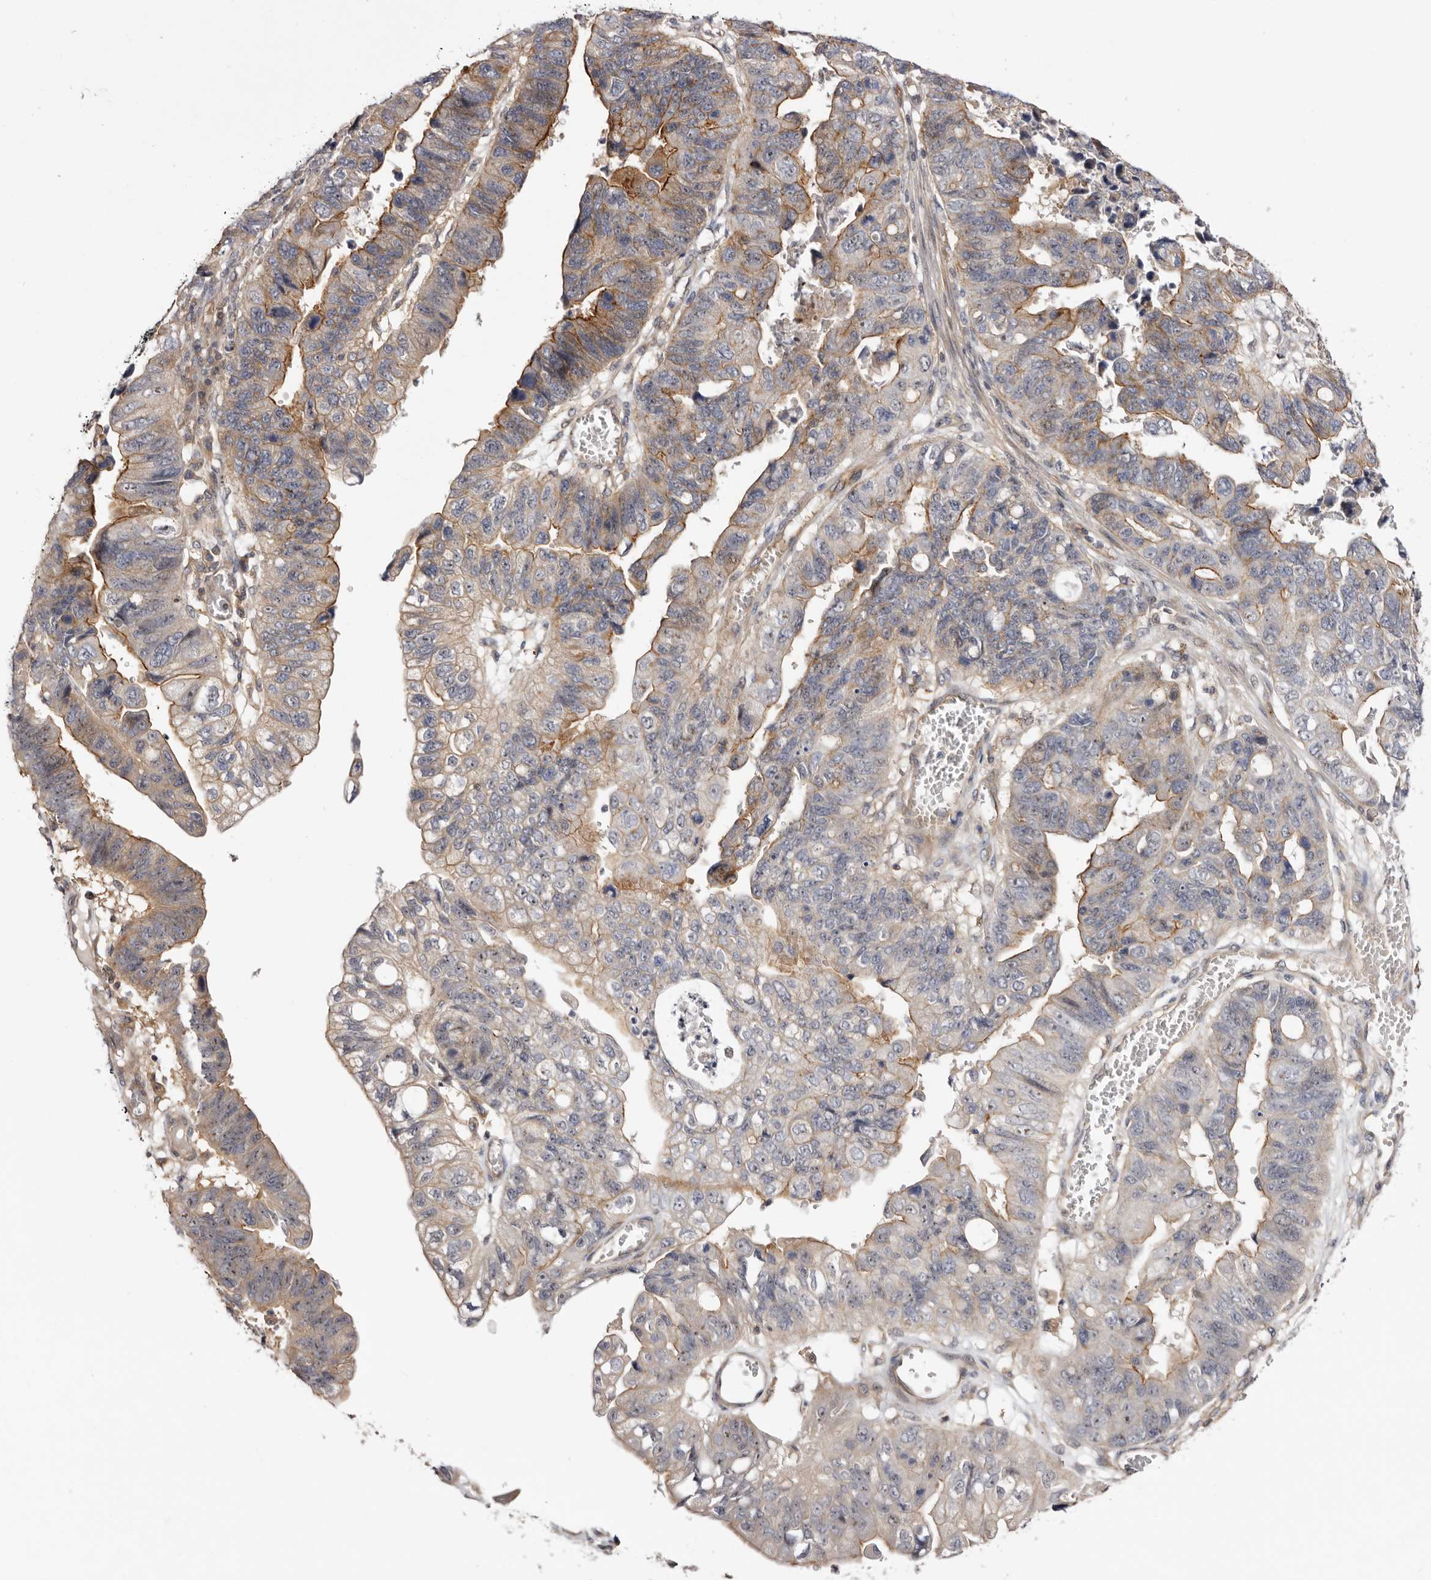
{"staining": {"intensity": "moderate", "quantity": "<25%", "location": "cytoplasmic/membranous"}, "tissue": "stomach cancer", "cell_type": "Tumor cells", "image_type": "cancer", "snomed": [{"axis": "morphology", "description": "Adenocarcinoma, NOS"}, {"axis": "topography", "description": "Stomach"}], "caption": "IHC staining of stomach cancer (adenocarcinoma), which reveals low levels of moderate cytoplasmic/membranous positivity in about <25% of tumor cells indicating moderate cytoplasmic/membranous protein expression. The staining was performed using DAB (brown) for protein detection and nuclei were counterstained in hematoxylin (blue).", "gene": "PANK4", "patient": {"sex": "male", "age": 59}}